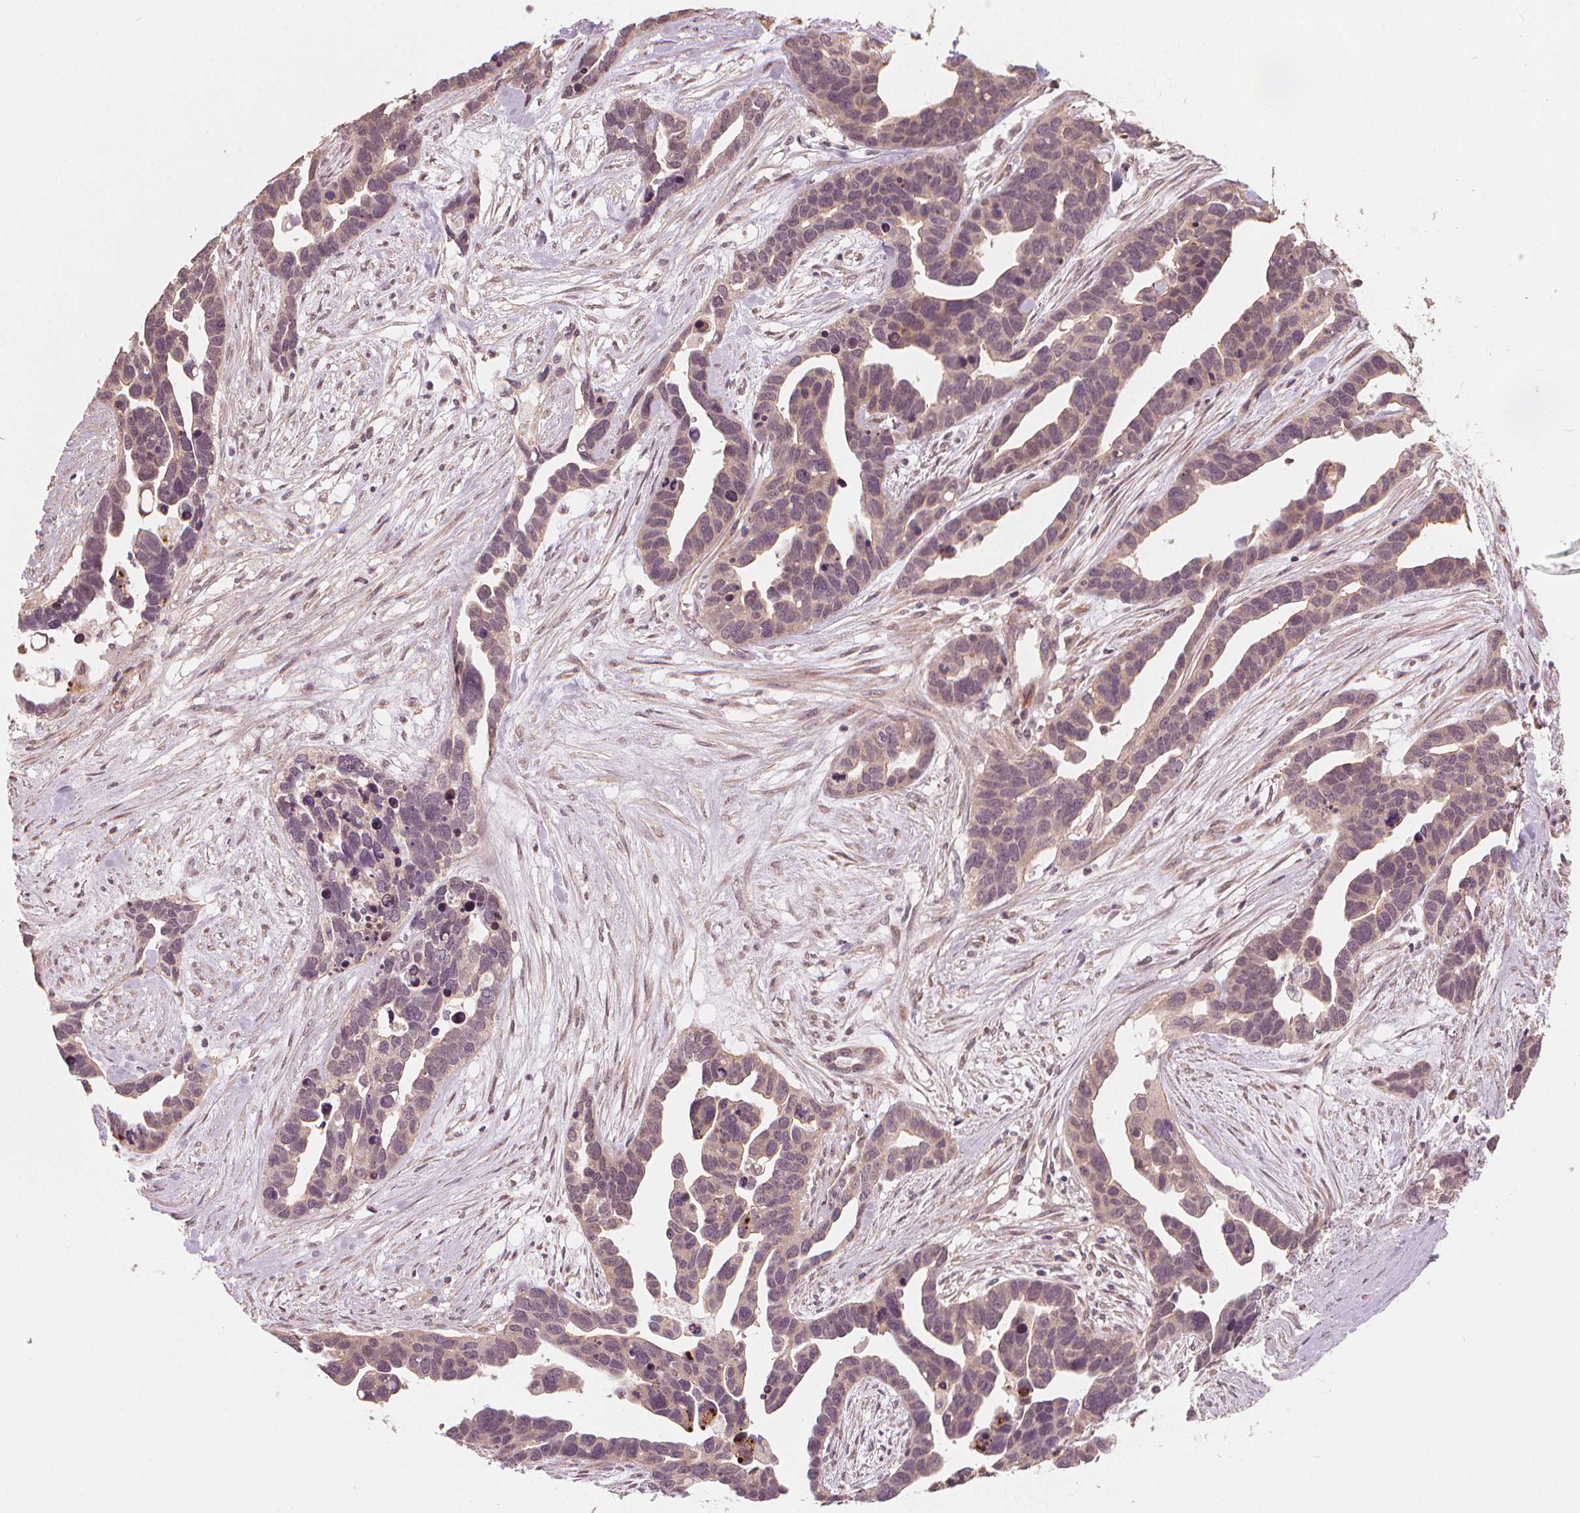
{"staining": {"intensity": "negative", "quantity": "none", "location": "none"}, "tissue": "ovarian cancer", "cell_type": "Tumor cells", "image_type": "cancer", "snomed": [{"axis": "morphology", "description": "Cystadenocarcinoma, serous, NOS"}, {"axis": "topography", "description": "Ovary"}], "caption": "IHC photomicrograph of neoplastic tissue: serous cystadenocarcinoma (ovarian) stained with DAB (3,3'-diaminobenzidine) demonstrates no significant protein expression in tumor cells.", "gene": "CLBA1", "patient": {"sex": "female", "age": 54}}